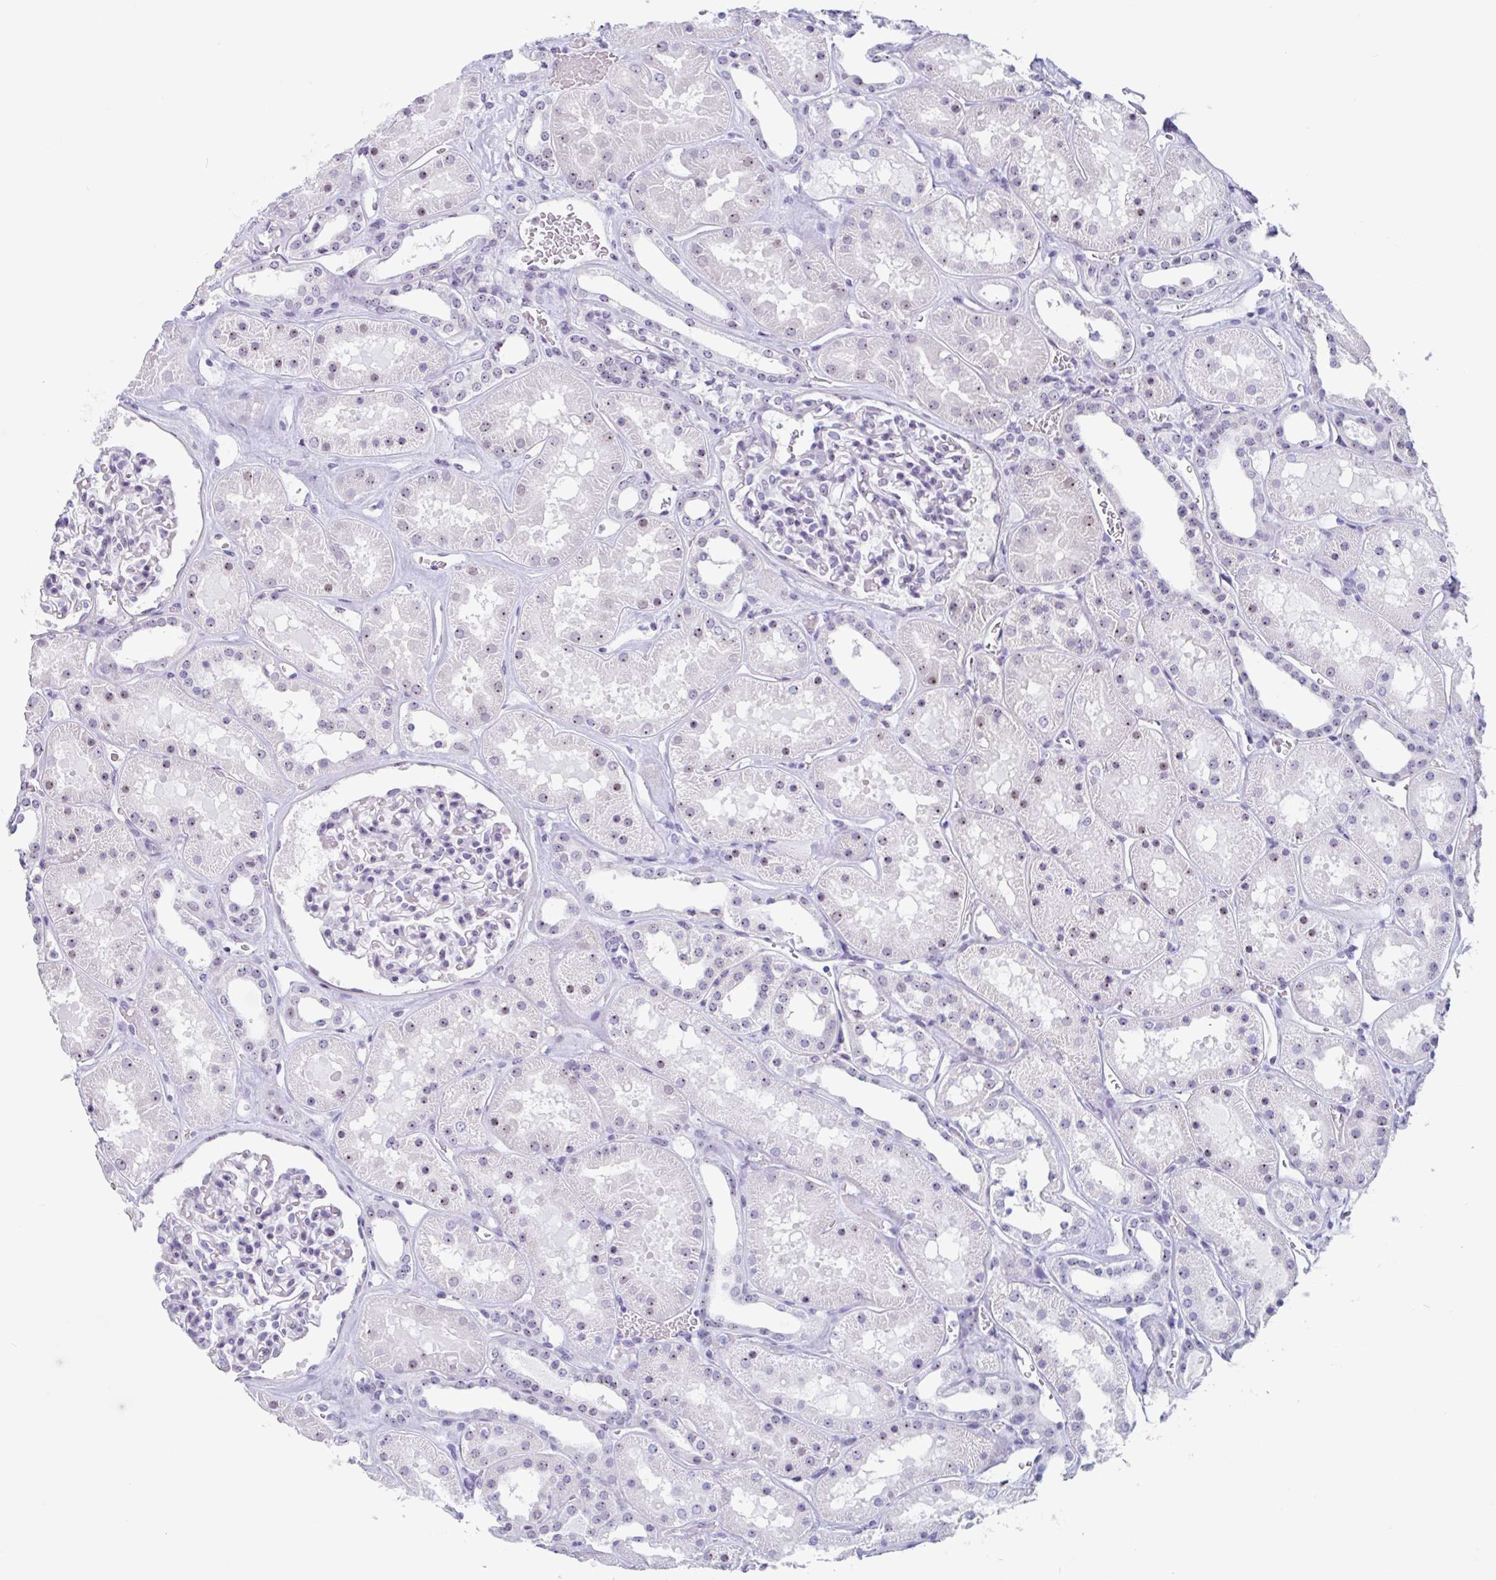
{"staining": {"intensity": "negative", "quantity": "none", "location": "none"}, "tissue": "kidney", "cell_type": "Cells in glomeruli", "image_type": "normal", "snomed": [{"axis": "morphology", "description": "Normal tissue, NOS"}, {"axis": "topography", "description": "Kidney"}], "caption": "The photomicrograph shows no staining of cells in glomeruli in unremarkable kidney. Nuclei are stained in blue.", "gene": "LENG9", "patient": {"sex": "female", "age": 41}}